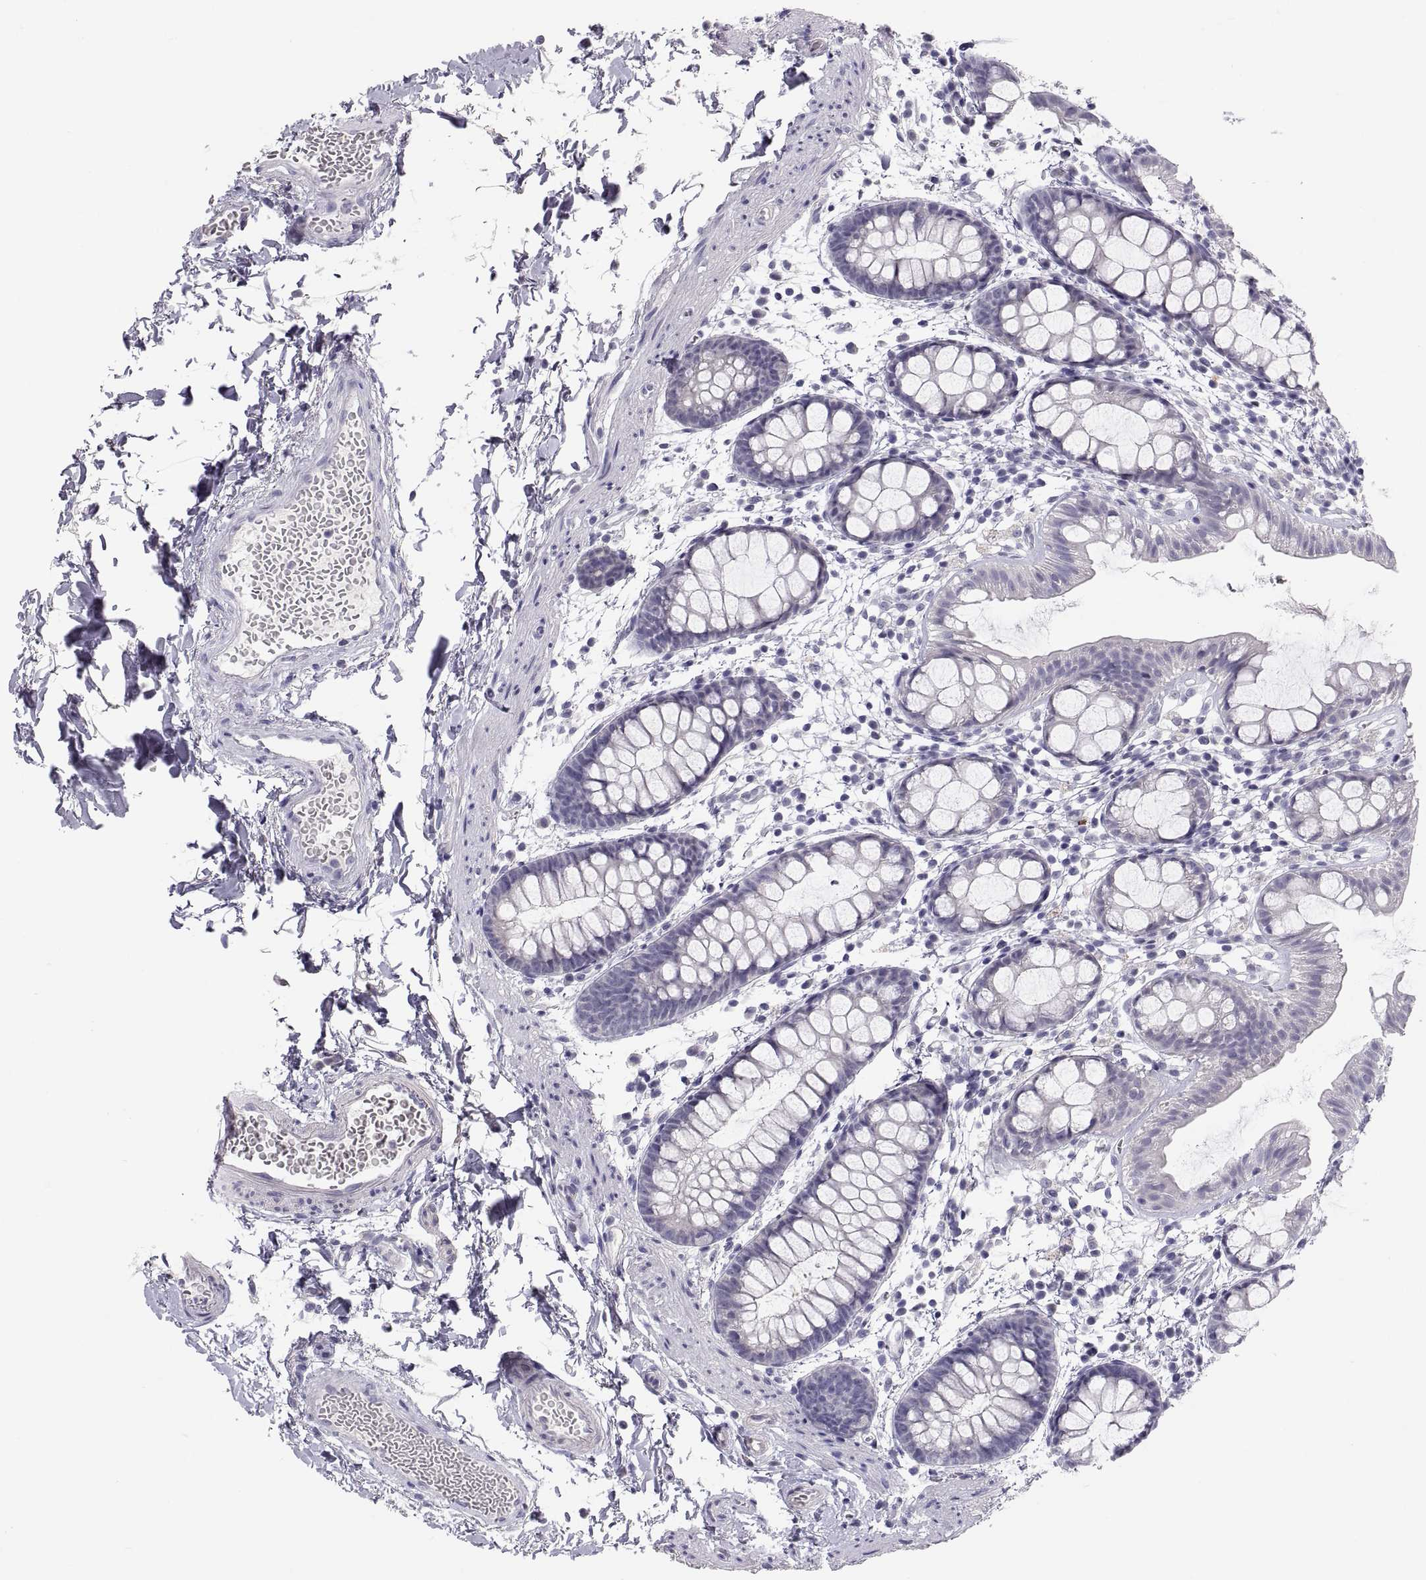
{"staining": {"intensity": "negative", "quantity": "none", "location": "none"}, "tissue": "rectum", "cell_type": "Glandular cells", "image_type": "normal", "snomed": [{"axis": "morphology", "description": "Normal tissue, NOS"}, {"axis": "topography", "description": "Rectum"}], "caption": "Immunohistochemistry histopathology image of normal rectum stained for a protein (brown), which exhibits no expression in glandular cells.", "gene": "STRC", "patient": {"sex": "male", "age": 57}}